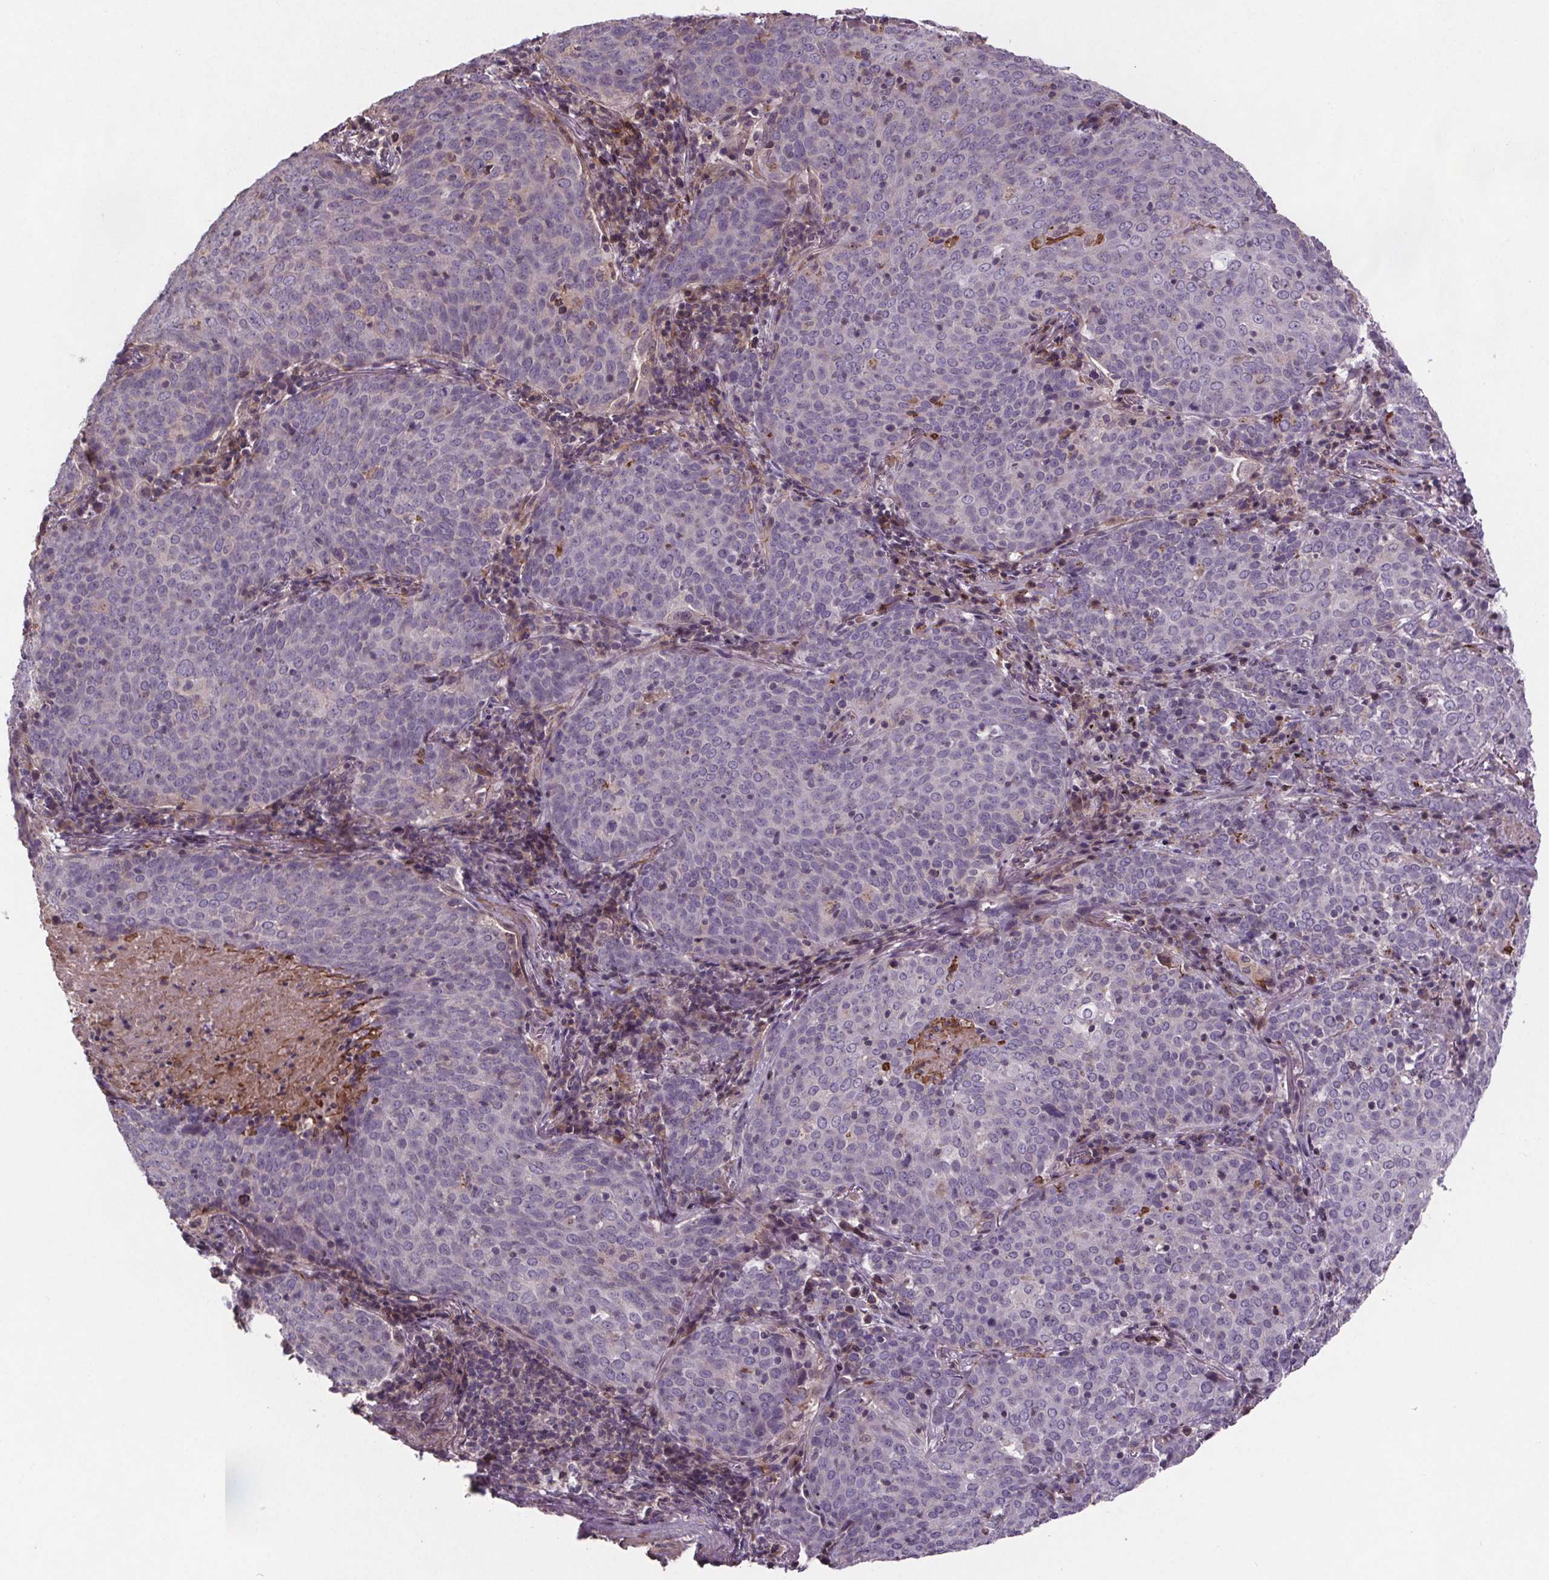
{"staining": {"intensity": "negative", "quantity": "none", "location": "none"}, "tissue": "lung cancer", "cell_type": "Tumor cells", "image_type": "cancer", "snomed": [{"axis": "morphology", "description": "Squamous cell carcinoma, NOS"}, {"axis": "topography", "description": "Lung"}], "caption": "This is a histopathology image of immunohistochemistry (IHC) staining of lung cancer (squamous cell carcinoma), which shows no staining in tumor cells.", "gene": "CLN3", "patient": {"sex": "male", "age": 82}}